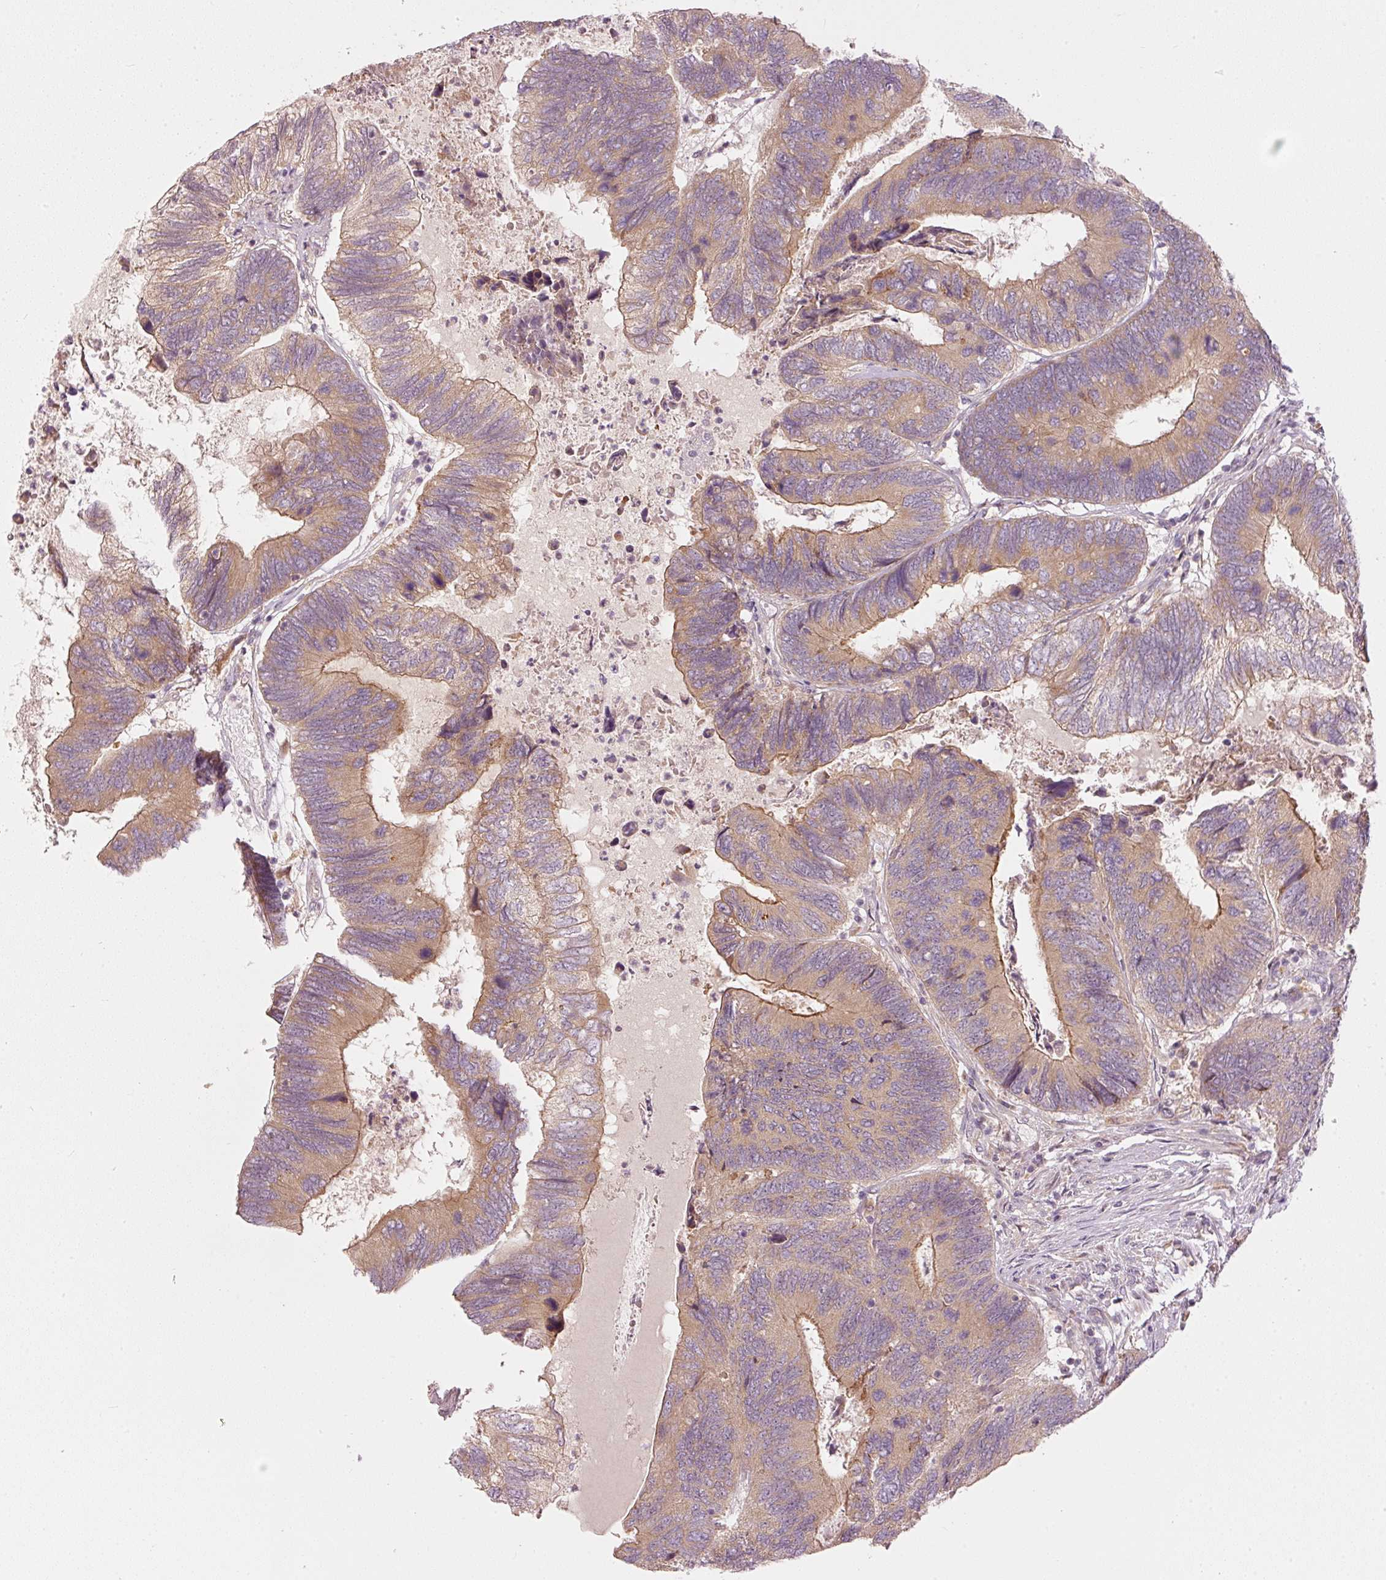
{"staining": {"intensity": "moderate", "quantity": ">75%", "location": "cytoplasmic/membranous"}, "tissue": "colorectal cancer", "cell_type": "Tumor cells", "image_type": "cancer", "snomed": [{"axis": "morphology", "description": "Adenocarcinoma, NOS"}, {"axis": "topography", "description": "Colon"}], "caption": "A high-resolution histopathology image shows IHC staining of colorectal cancer, which reveals moderate cytoplasmic/membranous expression in about >75% of tumor cells. (DAB (3,3'-diaminobenzidine) IHC with brightfield microscopy, high magnification).", "gene": "MAP10", "patient": {"sex": "female", "age": 67}}